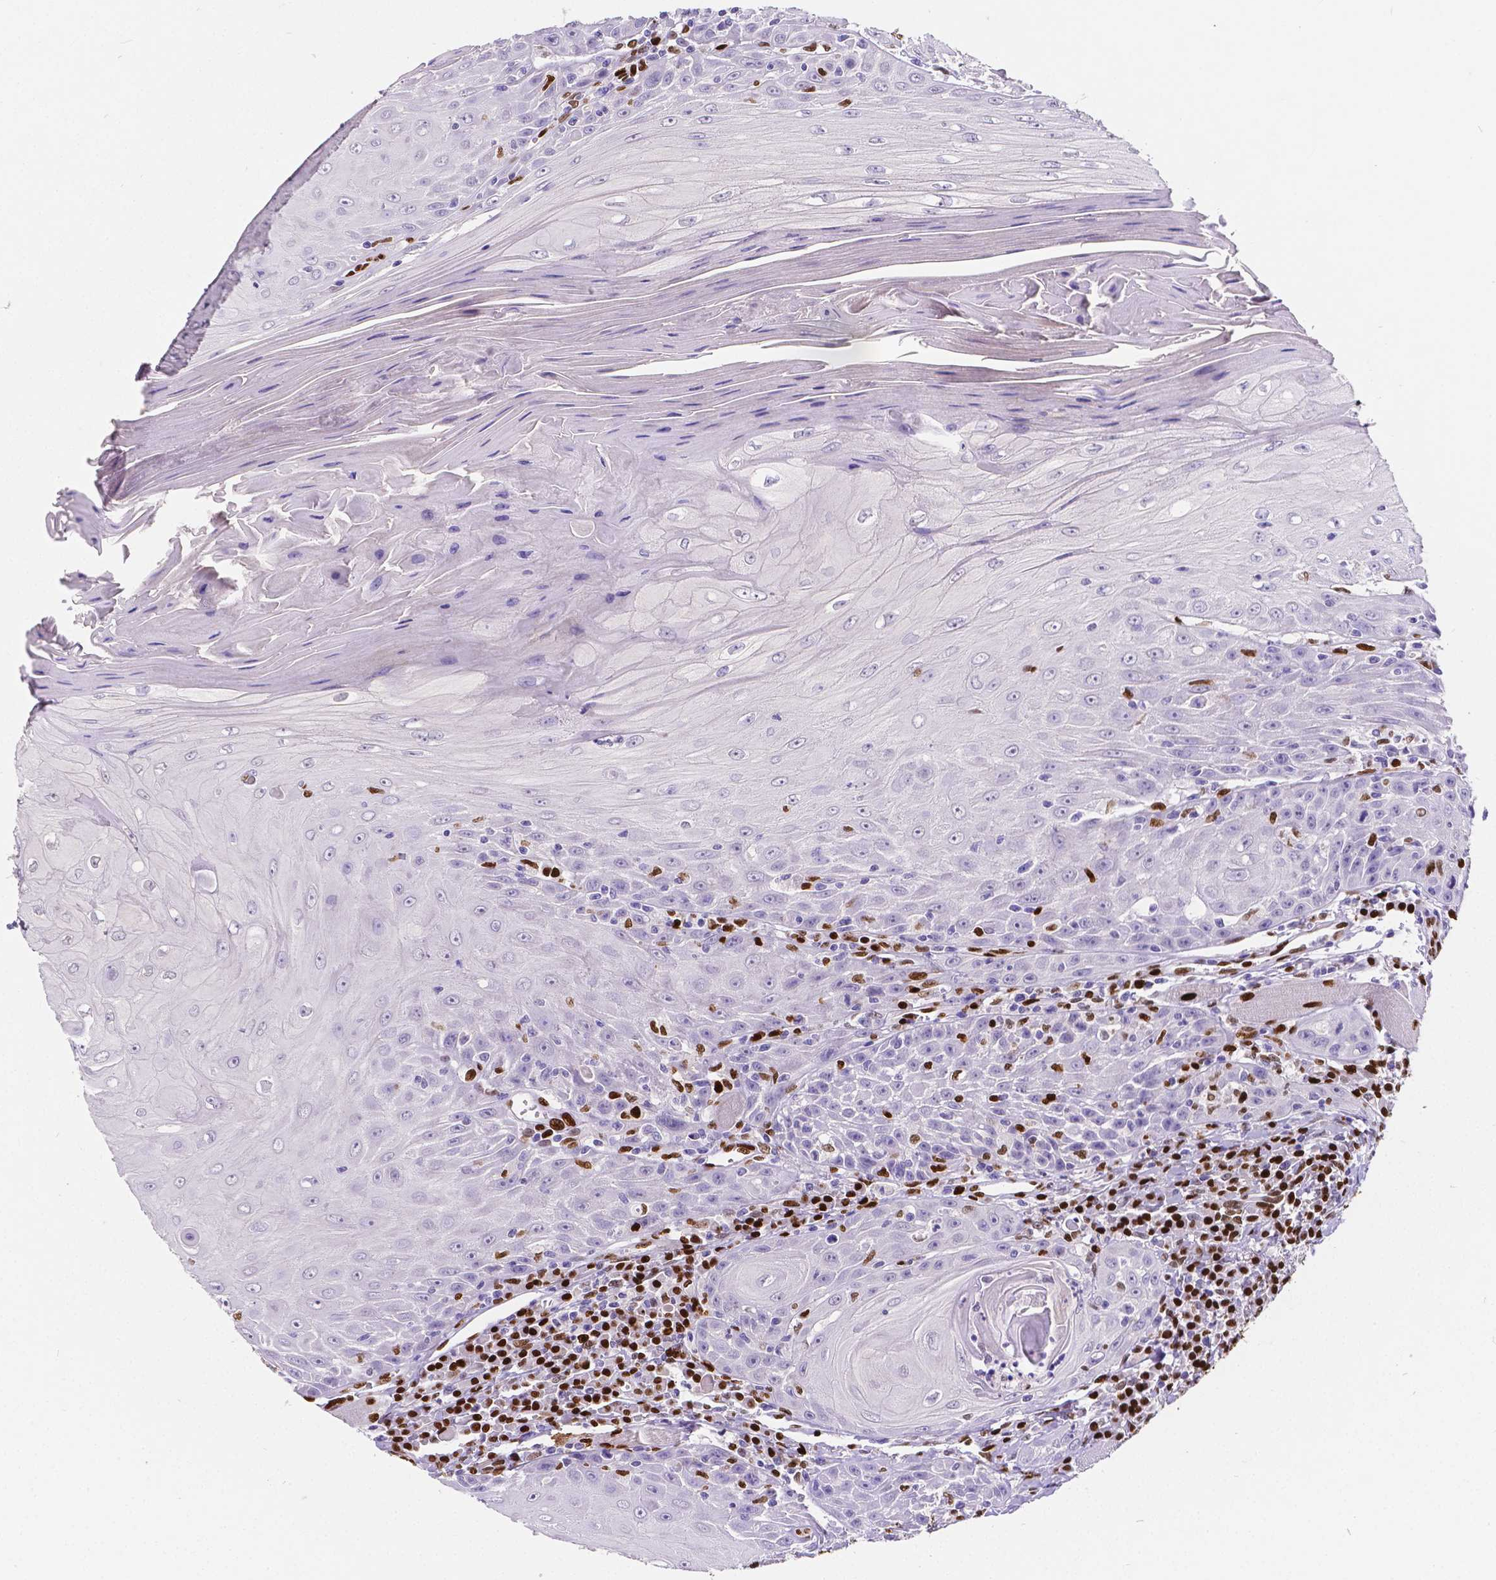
{"staining": {"intensity": "negative", "quantity": "none", "location": "none"}, "tissue": "head and neck cancer", "cell_type": "Tumor cells", "image_type": "cancer", "snomed": [{"axis": "morphology", "description": "Squamous cell carcinoma, NOS"}, {"axis": "topography", "description": "Head-Neck"}], "caption": "Tumor cells show no significant protein staining in head and neck cancer (squamous cell carcinoma).", "gene": "MEF2C", "patient": {"sex": "male", "age": 52}}